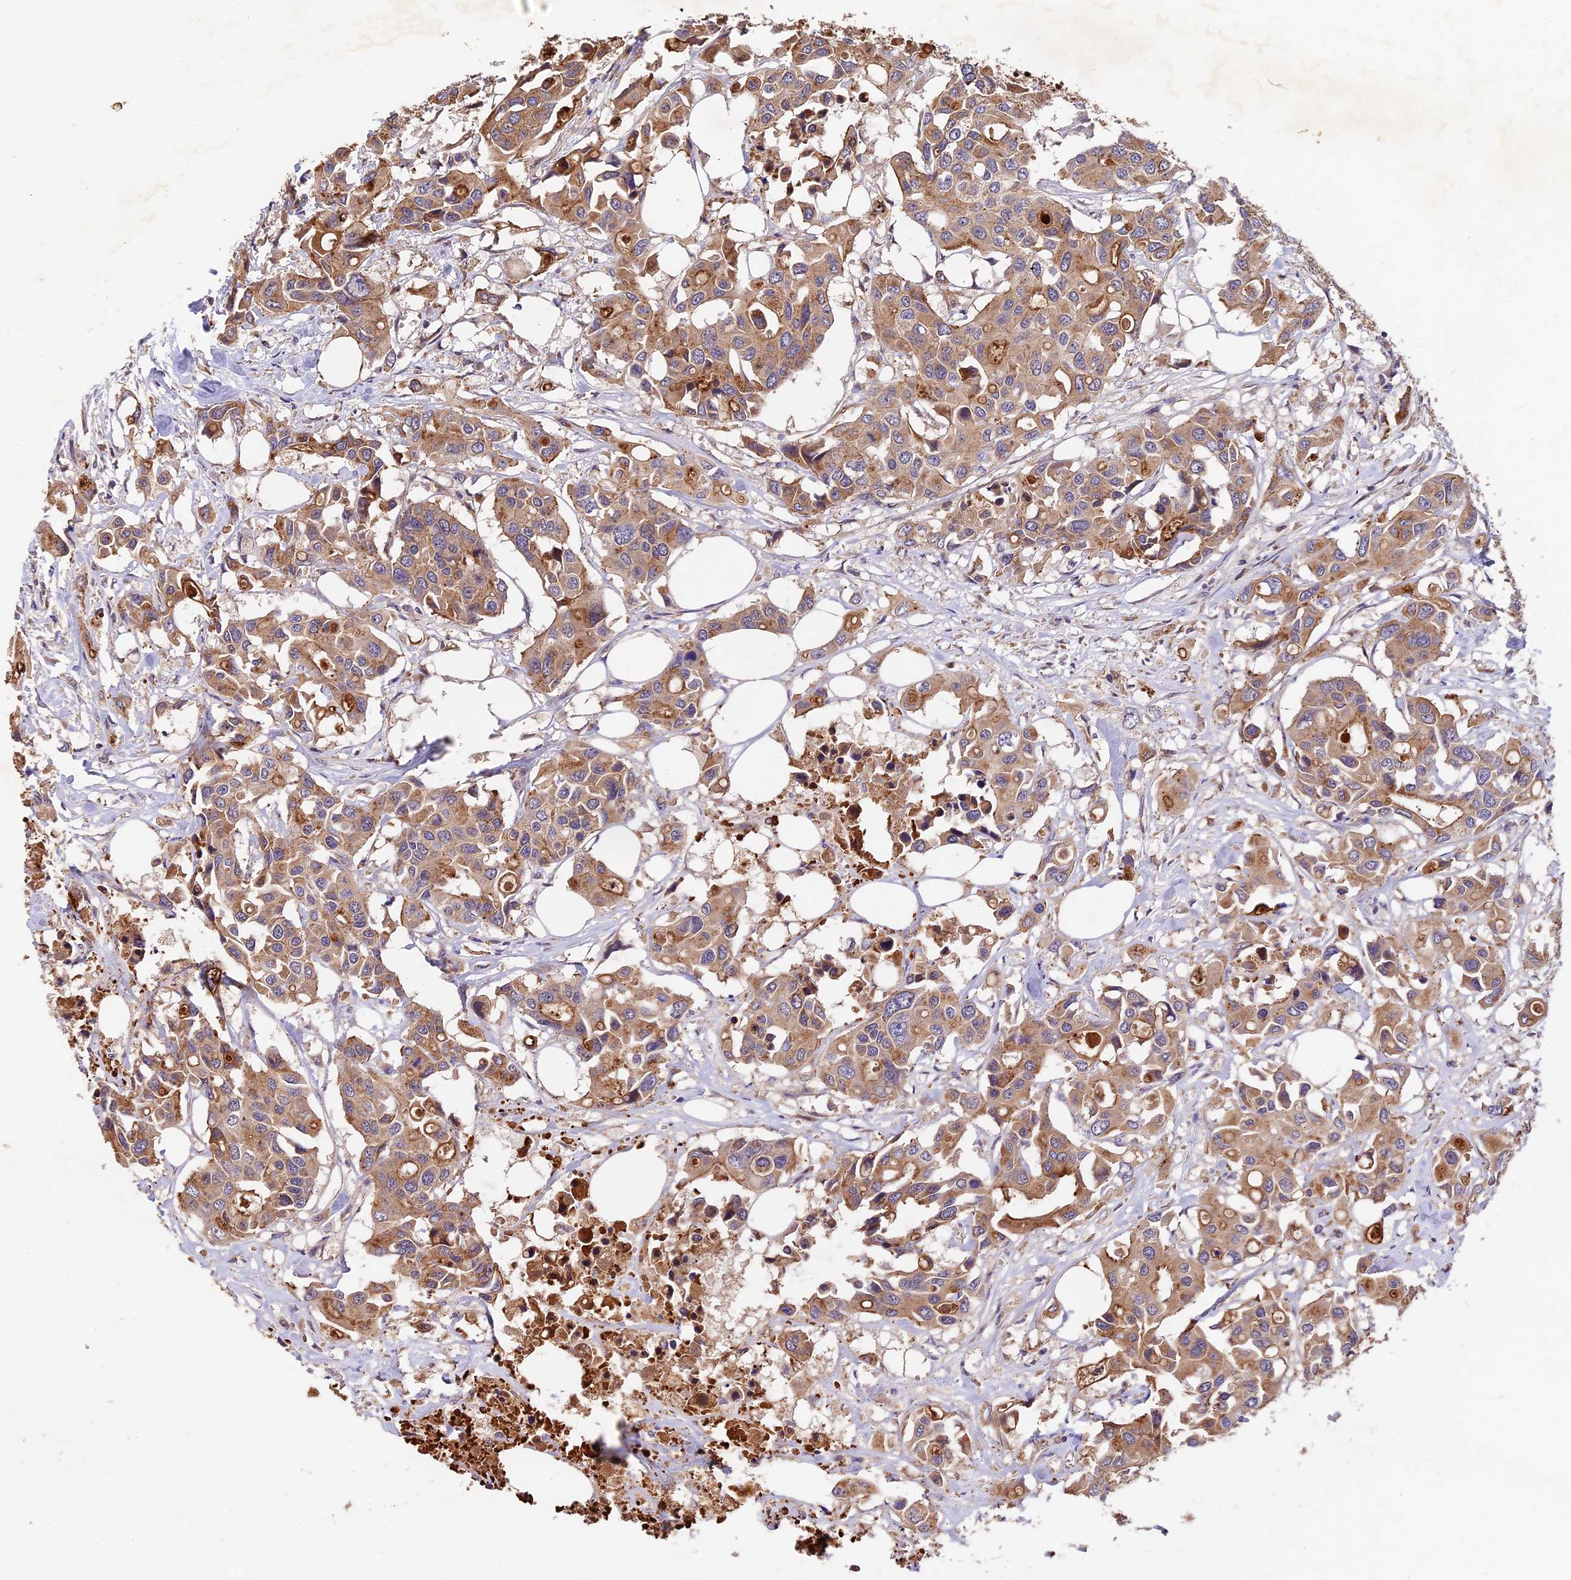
{"staining": {"intensity": "moderate", "quantity": ">75%", "location": "cytoplasmic/membranous"}, "tissue": "colorectal cancer", "cell_type": "Tumor cells", "image_type": "cancer", "snomed": [{"axis": "morphology", "description": "Adenocarcinoma, NOS"}, {"axis": "topography", "description": "Colon"}], "caption": "Tumor cells show medium levels of moderate cytoplasmic/membranous staining in approximately >75% of cells in human colorectal adenocarcinoma.", "gene": "COPE", "patient": {"sex": "male", "age": 77}}